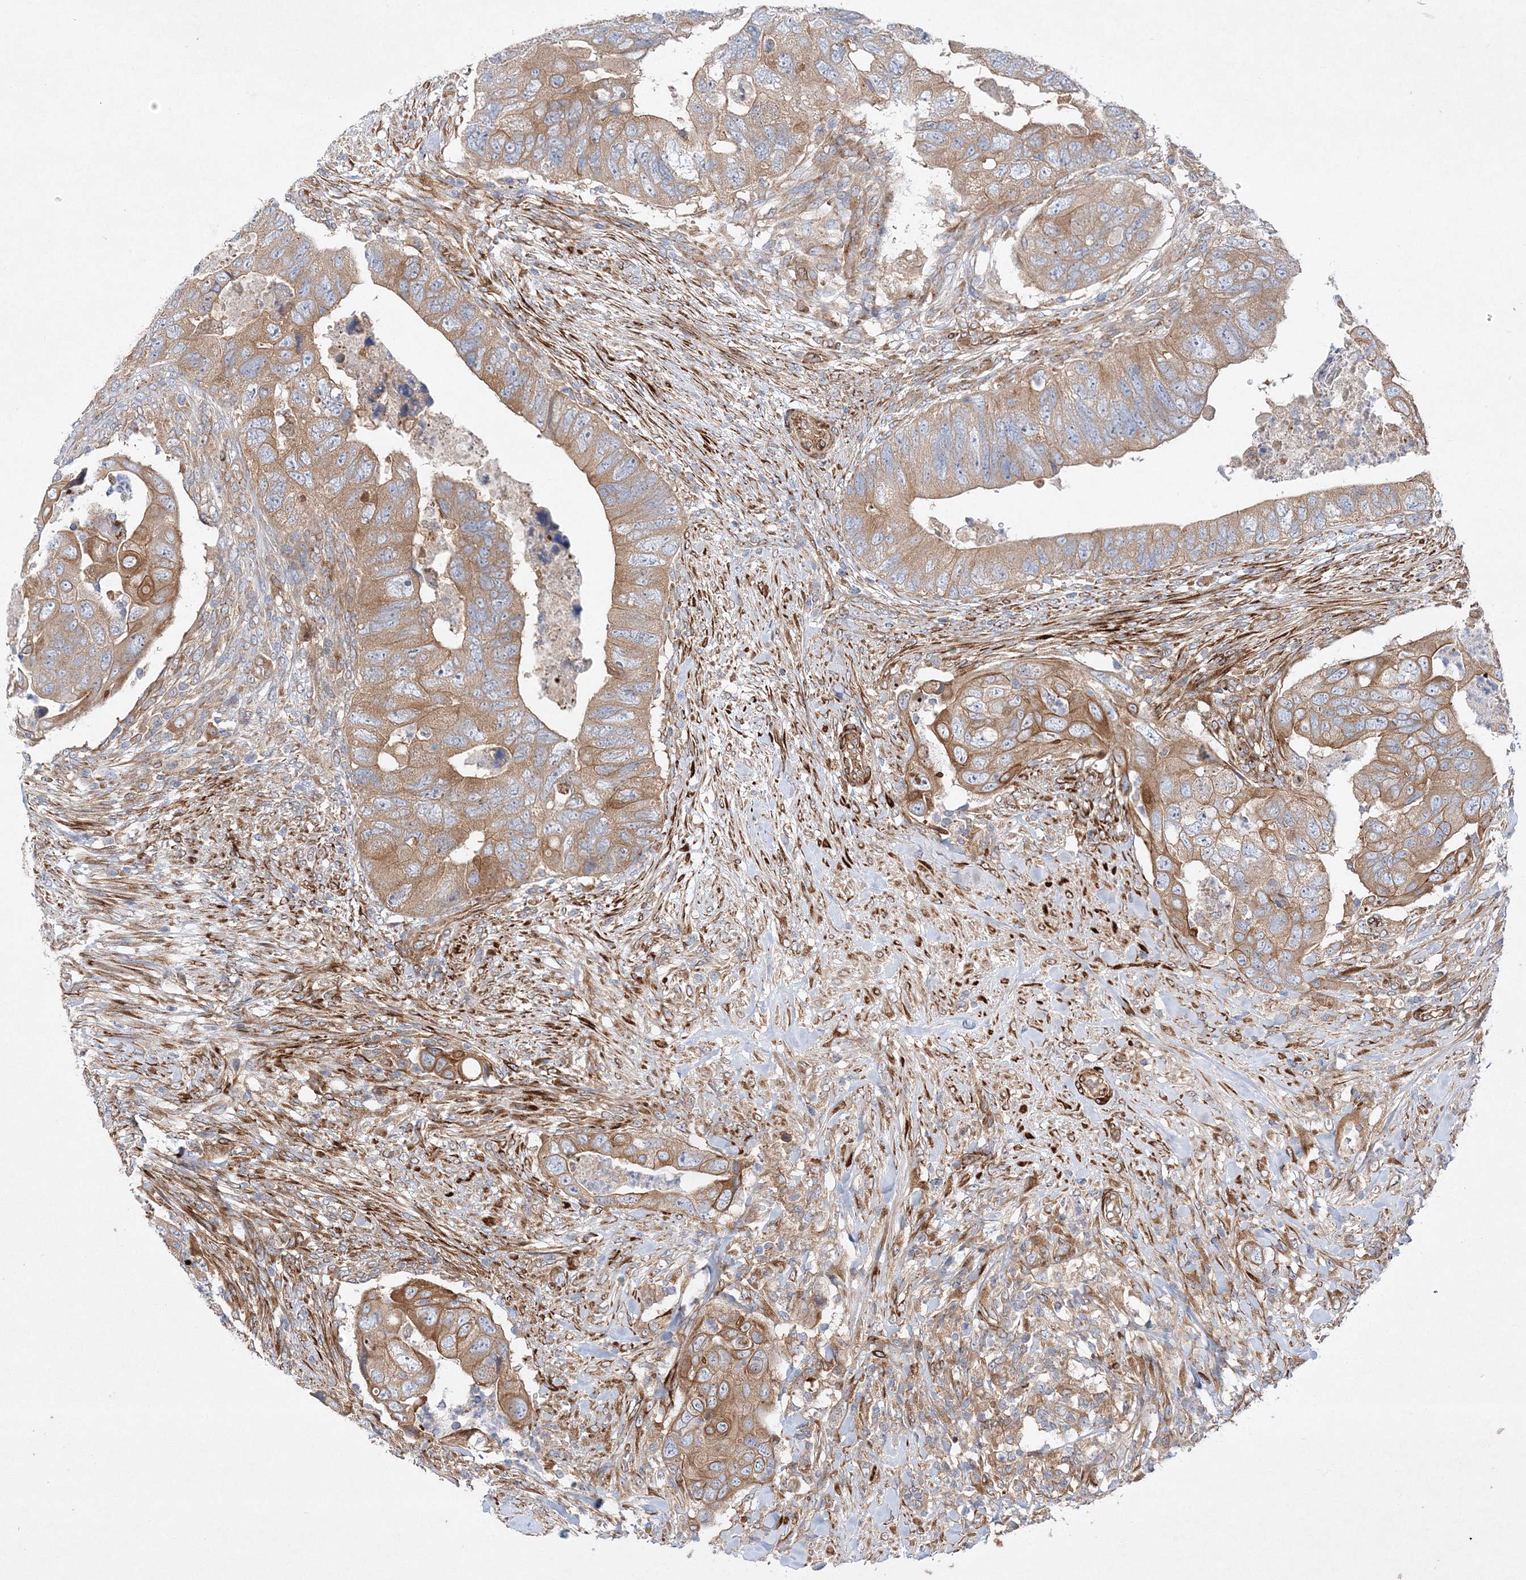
{"staining": {"intensity": "moderate", "quantity": ">75%", "location": "cytoplasmic/membranous"}, "tissue": "colorectal cancer", "cell_type": "Tumor cells", "image_type": "cancer", "snomed": [{"axis": "morphology", "description": "Adenocarcinoma, NOS"}, {"axis": "topography", "description": "Rectum"}], "caption": "Protein staining of adenocarcinoma (colorectal) tissue displays moderate cytoplasmic/membranous staining in approximately >75% of tumor cells.", "gene": "ZFYVE16", "patient": {"sex": "male", "age": 63}}